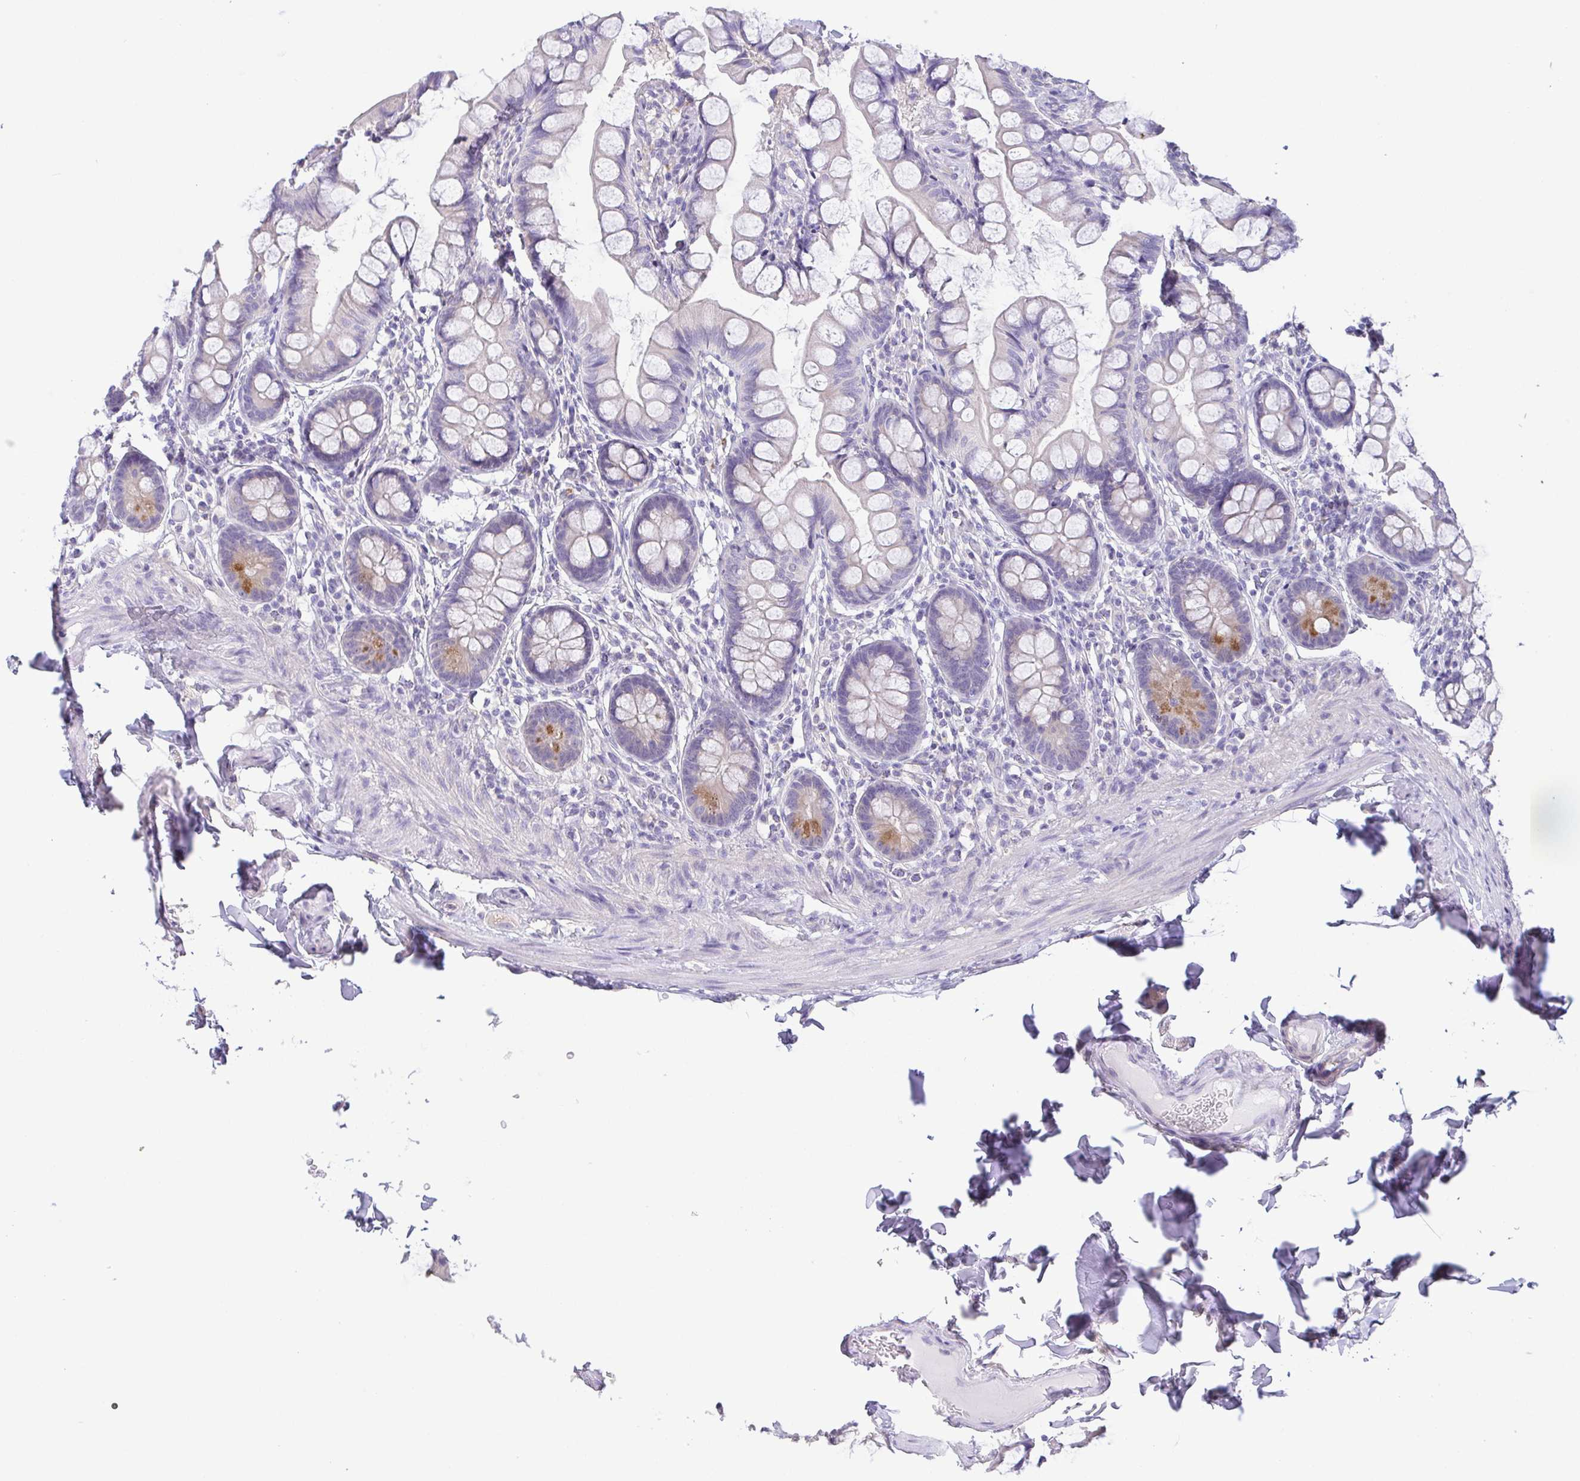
{"staining": {"intensity": "moderate", "quantity": "<25%", "location": "cytoplasmic/membranous"}, "tissue": "small intestine", "cell_type": "Glandular cells", "image_type": "normal", "snomed": [{"axis": "morphology", "description": "Normal tissue, NOS"}, {"axis": "topography", "description": "Small intestine"}], "caption": "Immunohistochemistry (IHC) (DAB) staining of unremarkable human small intestine reveals moderate cytoplasmic/membranous protein staining in approximately <25% of glandular cells.", "gene": "PKDREJ", "patient": {"sex": "male", "age": 70}}